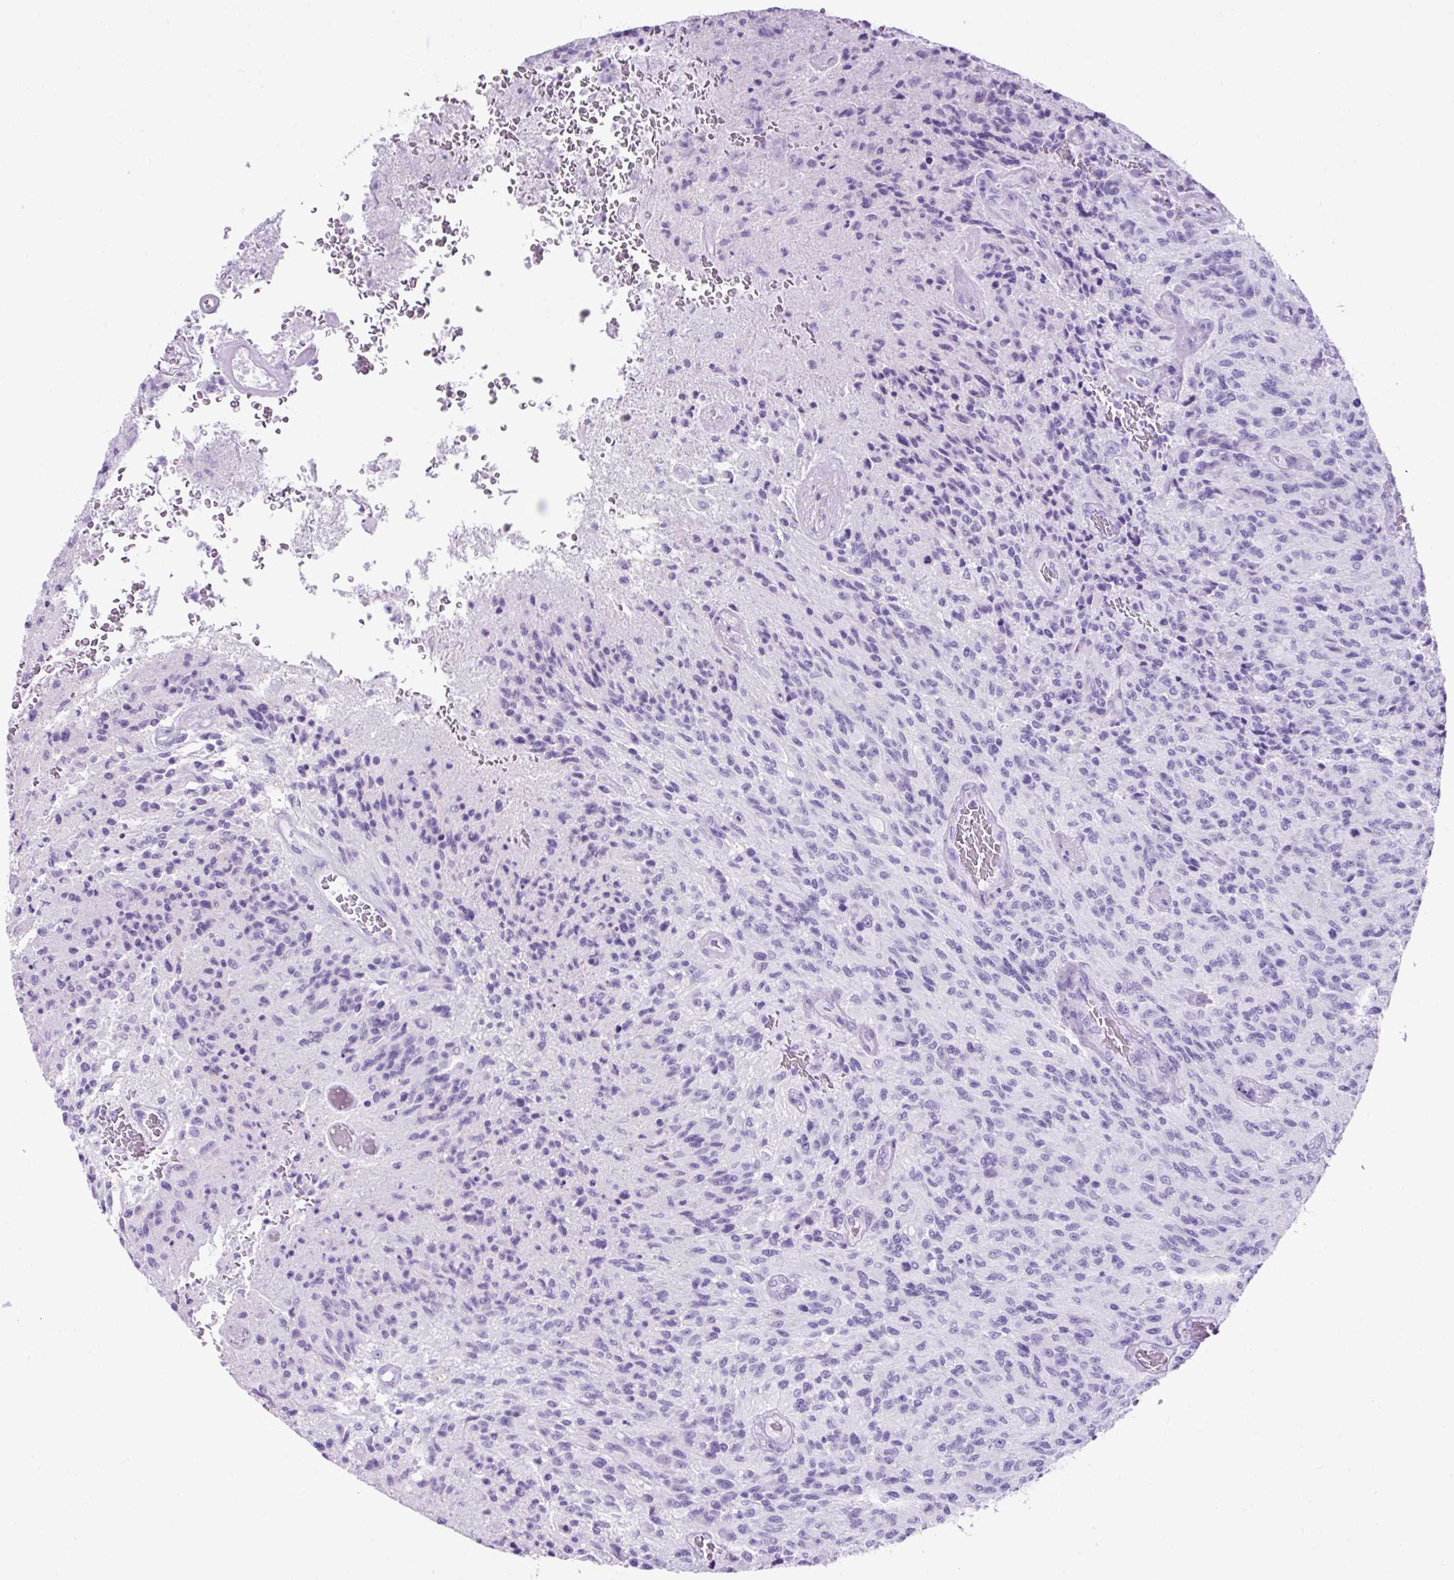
{"staining": {"intensity": "negative", "quantity": "none", "location": "none"}, "tissue": "glioma", "cell_type": "Tumor cells", "image_type": "cancer", "snomed": [{"axis": "morphology", "description": "Normal tissue, NOS"}, {"axis": "morphology", "description": "Glioma, malignant, High grade"}, {"axis": "topography", "description": "Cerebral cortex"}], "caption": "Immunohistochemistry photomicrograph of high-grade glioma (malignant) stained for a protein (brown), which reveals no staining in tumor cells.", "gene": "KRT12", "patient": {"sex": "male", "age": 56}}